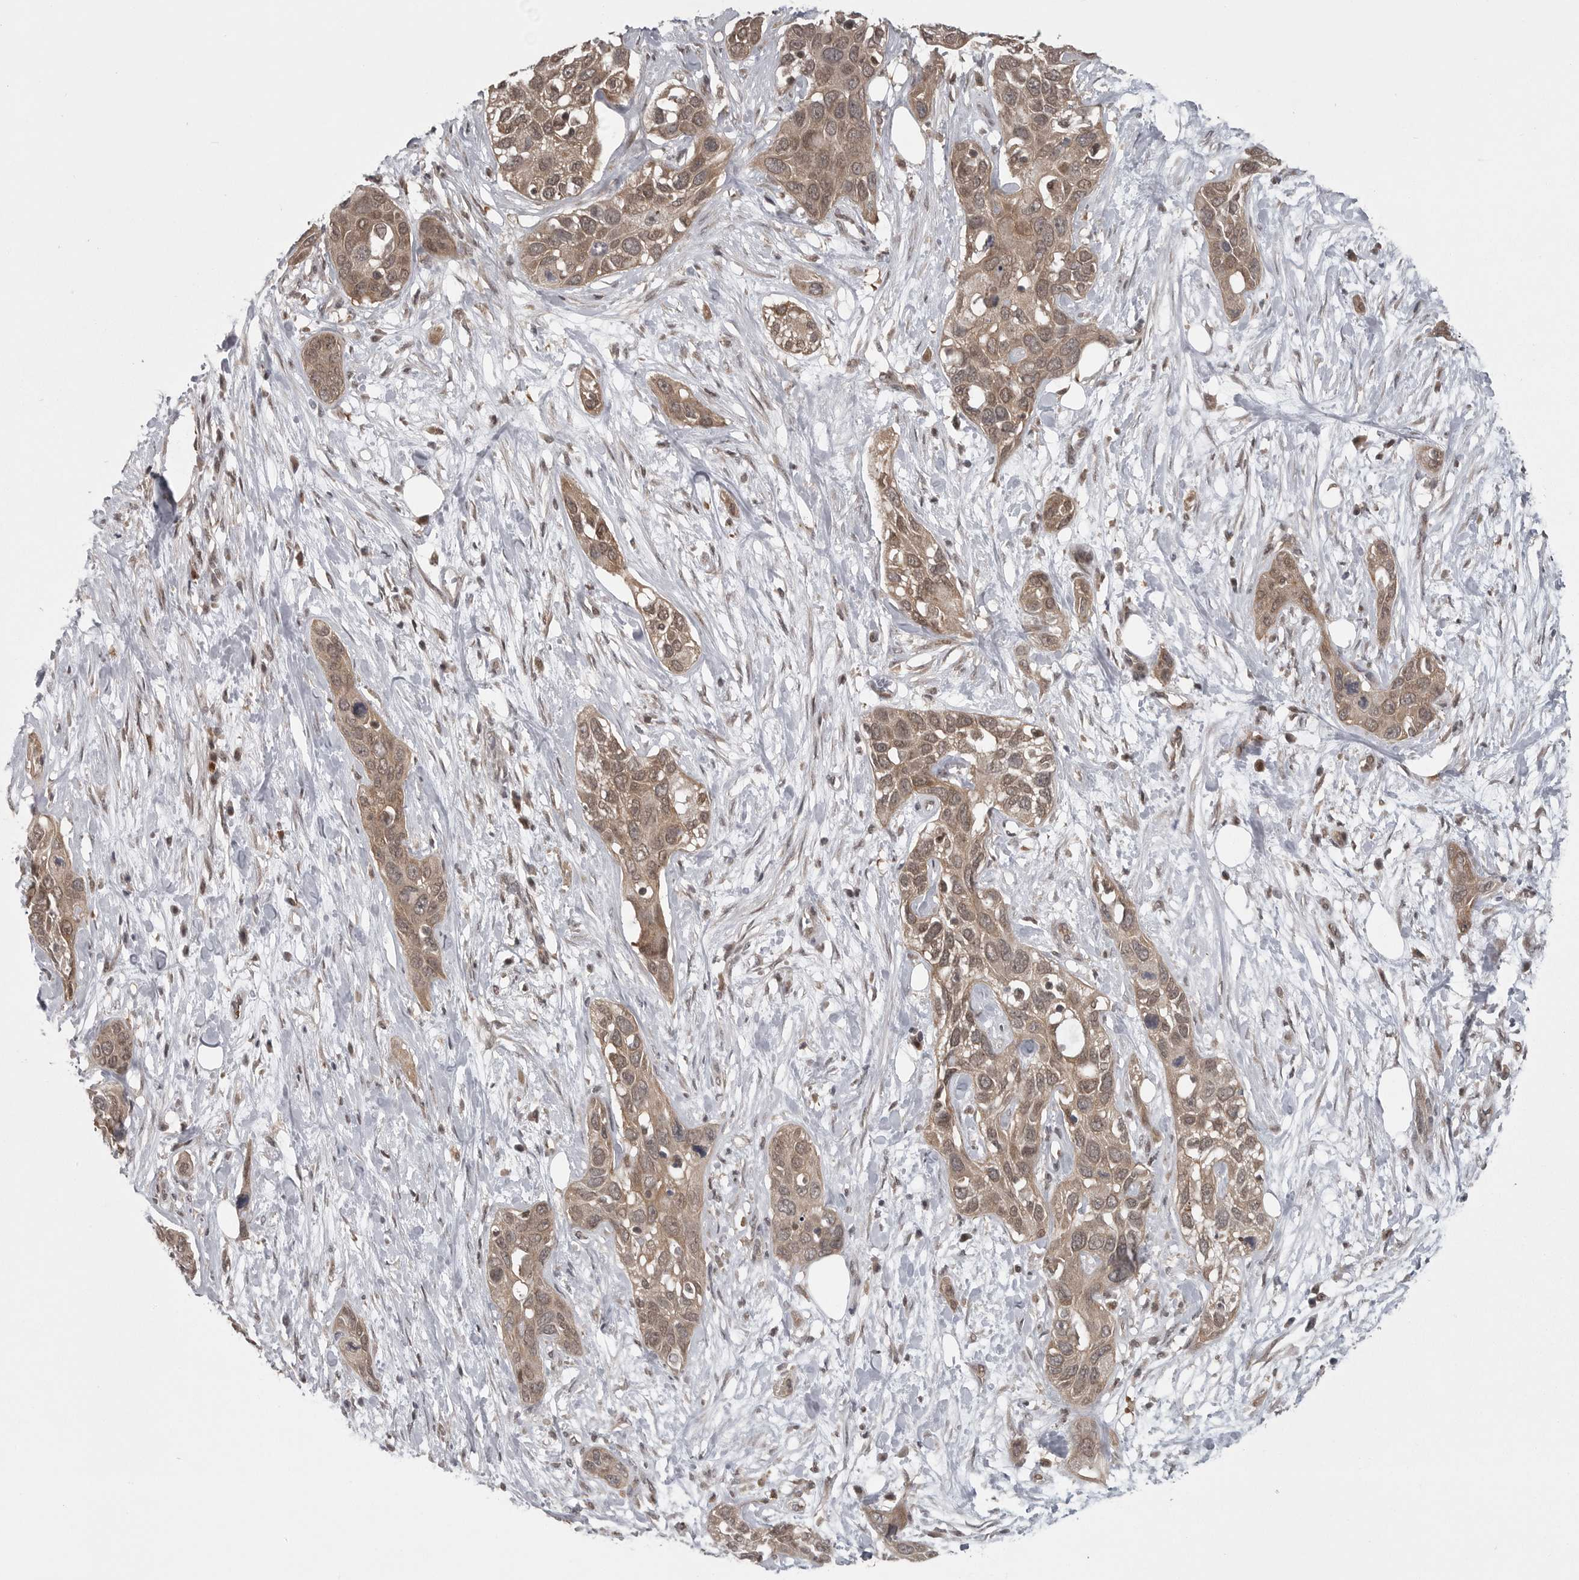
{"staining": {"intensity": "moderate", "quantity": ">75%", "location": "cytoplasmic/membranous,nuclear"}, "tissue": "pancreatic cancer", "cell_type": "Tumor cells", "image_type": "cancer", "snomed": [{"axis": "morphology", "description": "Adenocarcinoma, NOS"}, {"axis": "topography", "description": "Pancreas"}], "caption": "Immunohistochemical staining of pancreatic cancer exhibits medium levels of moderate cytoplasmic/membranous and nuclear expression in approximately >75% of tumor cells. Using DAB (3,3'-diaminobenzidine) (brown) and hematoxylin (blue) stains, captured at high magnification using brightfield microscopy.", "gene": "PPP1R9A", "patient": {"sex": "female", "age": 60}}